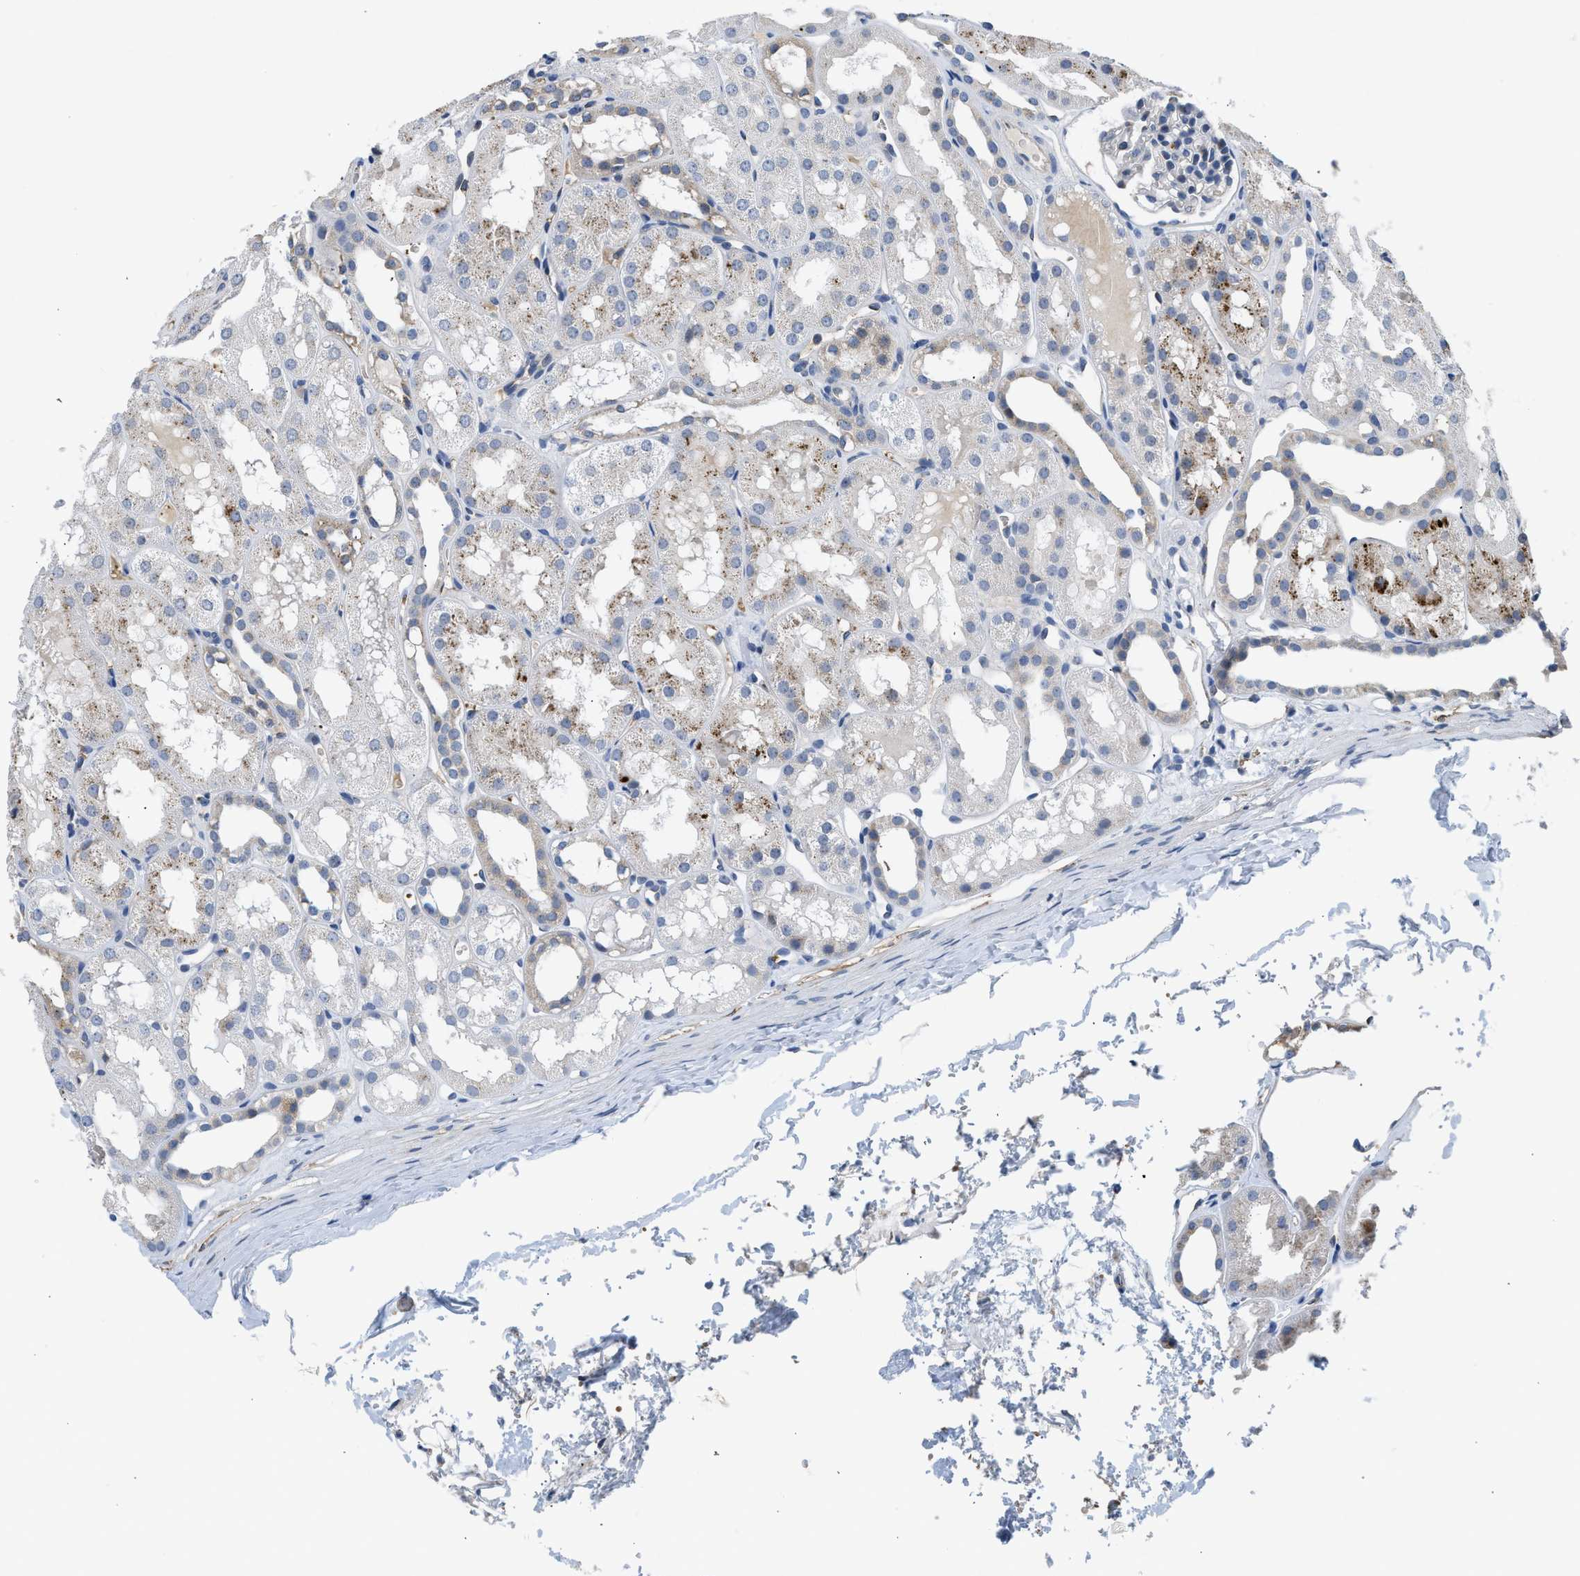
{"staining": {"intensity": "negative", "quantity": "none", "location": "none"}, "tissue": "kidney", "cell_type": "Cells in glomeruli", "image_type": "normal", "snomed": [{"axis": "morphology", "description": "Normal tissue, NOS"}, {"axis": "topography", "description": "Kidney"}, {"axis": "topography", "description": "Urinary bladder"}], "caption": "High power microscopy histopathology image of an immunohistochemistry histopathology image of unremarkable kidney, revealing no significant staining in cells in glomeruli. (Brightfield microscopy of DAB (3,3'-diaminobenzidine) immunohistochemistry at high magnification).", "gene": "PIM1", "patient": {"sex": "male", "age": 16}}